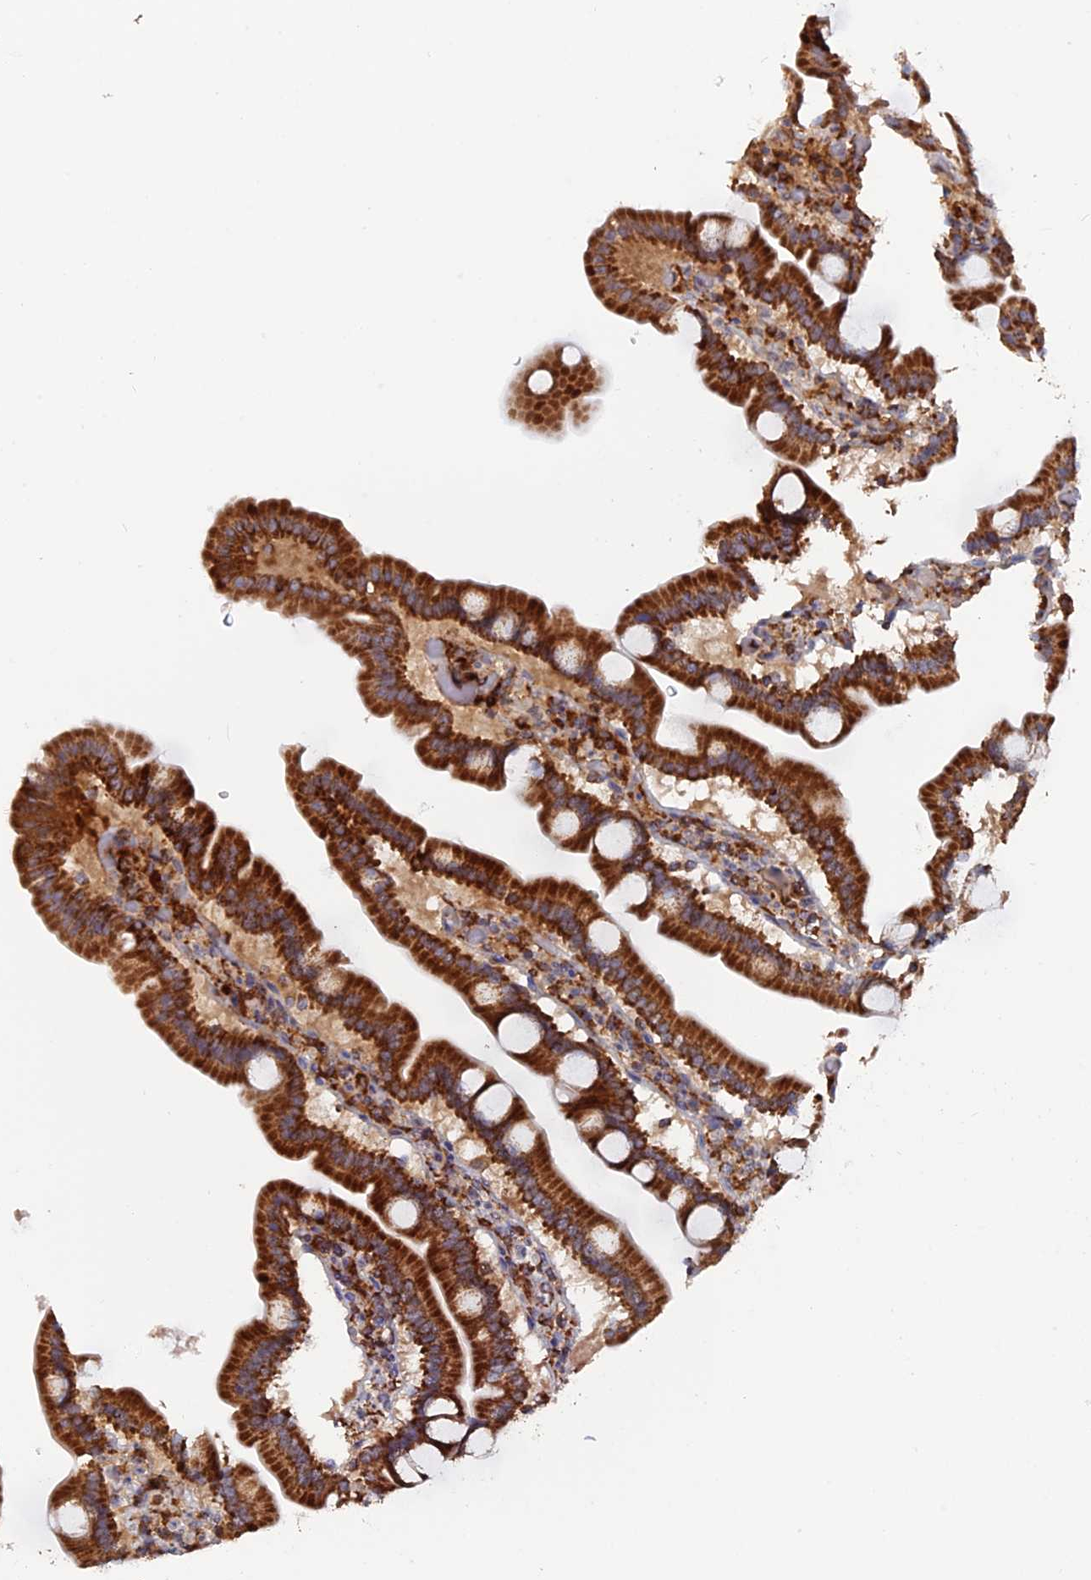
{"staining": {"intensity": "strong", "quantity": ">75%", "location": "cytoplasmic/membranous"}, "tissue": "duodenum", "cell_type": "Glandular cells", "image_type": "normal", "snomed": [{"axis": "morphology", "description": "Normal tissue, NOS"}, {"axis": "topography", "description": "Duodenum"}], "caption": "Immunohistochemical staining of normal human duodenum demonstrates high levels of strong cytoplasmic/membranous expression in approximately >75% of glandular cells. The protein of interest is shown in brown color, while the nuclei are stained blue.", "gene": "DTYMK", "patient": {"sex": "male", "age": 55}}